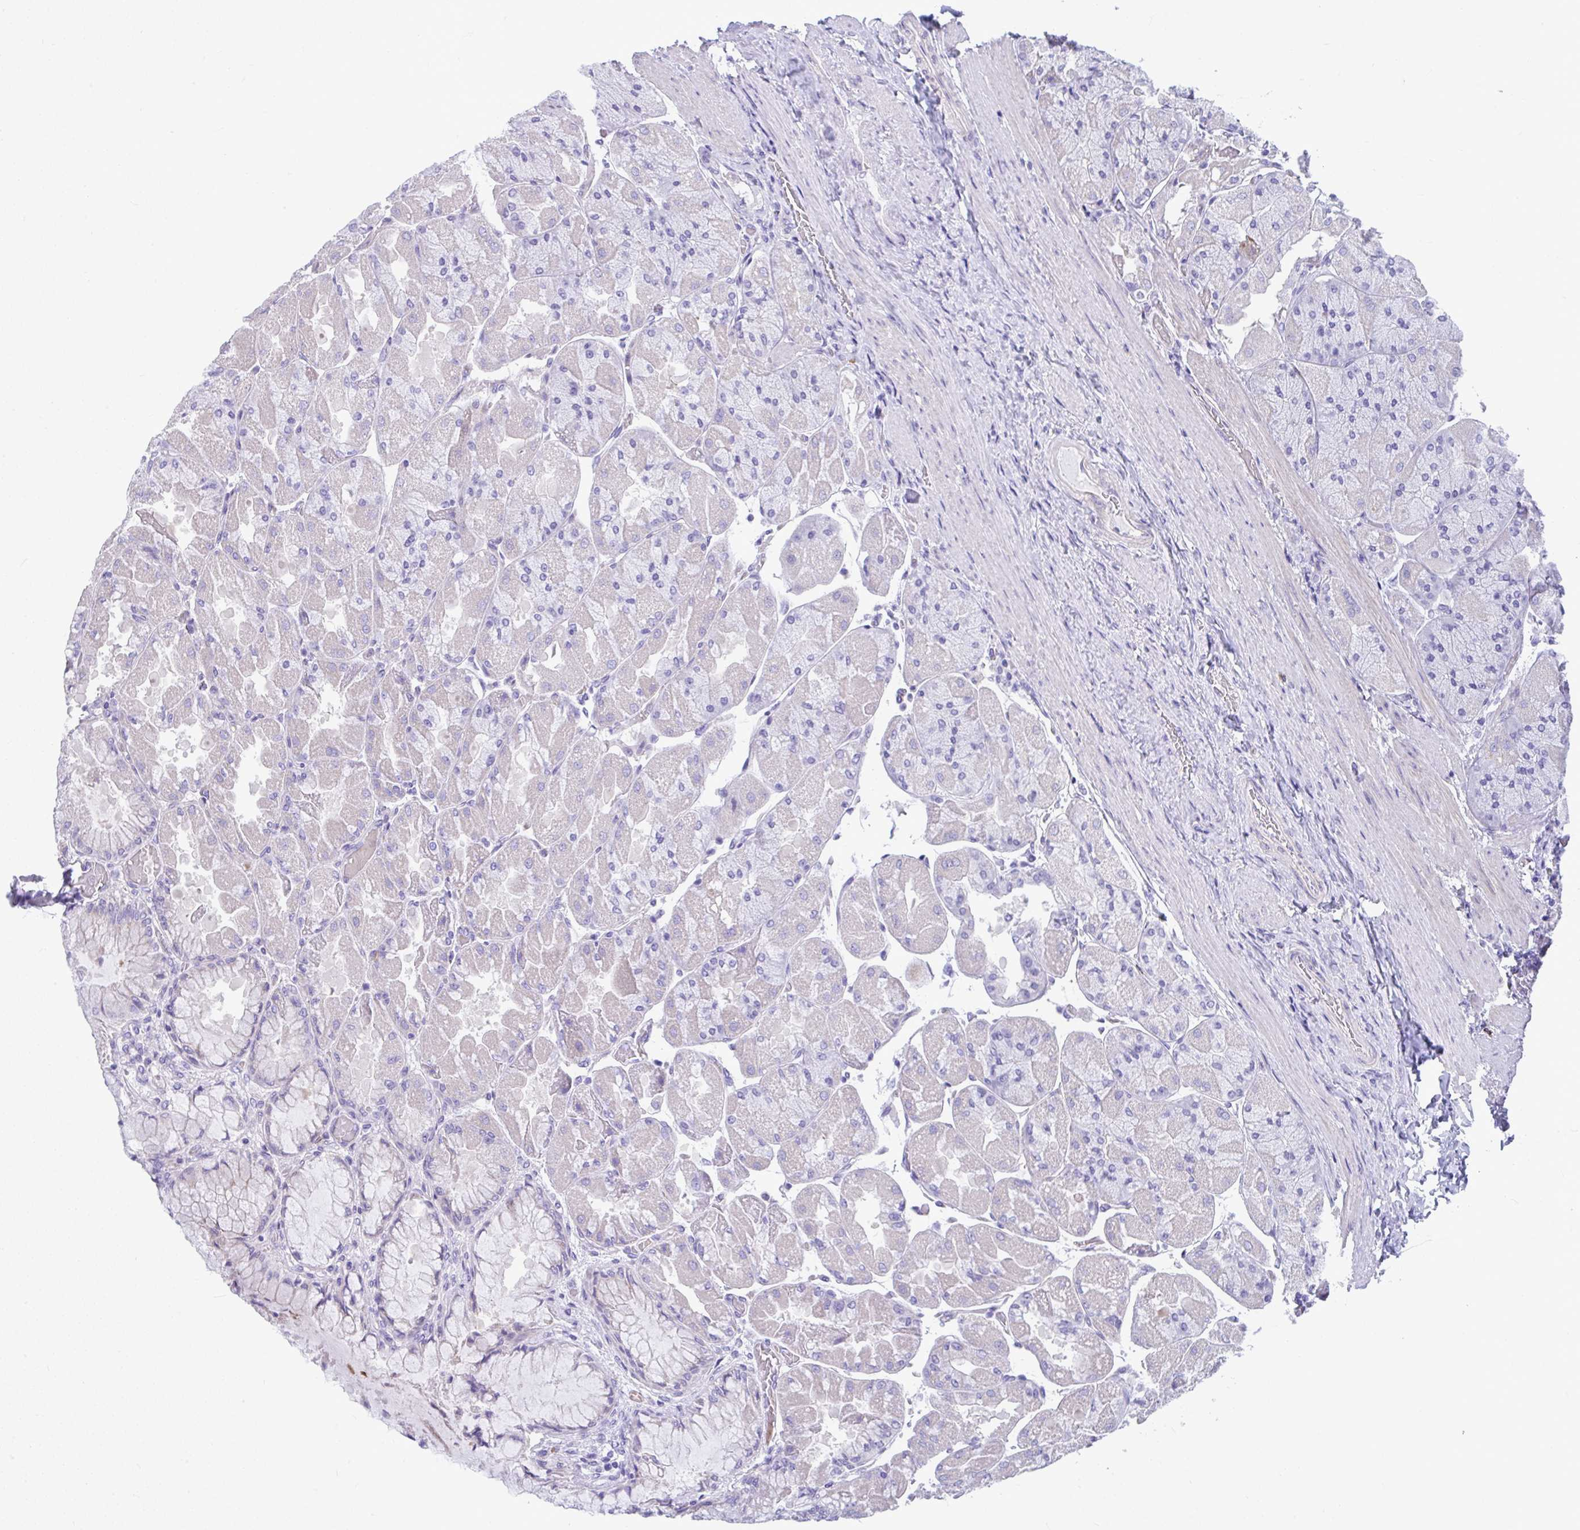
{"staining": {"intensity": "negative", "quantity": "none", "location": "none"}, "tissue": "stomach", "cell_type": "Glandular cells", "image_type": "normal", "snomed": [{"axis": "morphology", "description": "Normal tissue, NOS"}, {"axis": "topography", "description": "Stomach"}], "caption": "Glandular cells are negative for brown protein staining in unremarkable stomach. (DAB immunohistochemistry with hematoxylin counter stain).", "gene": "ISL1", "patient": {"sex": "female", "age": 61}}